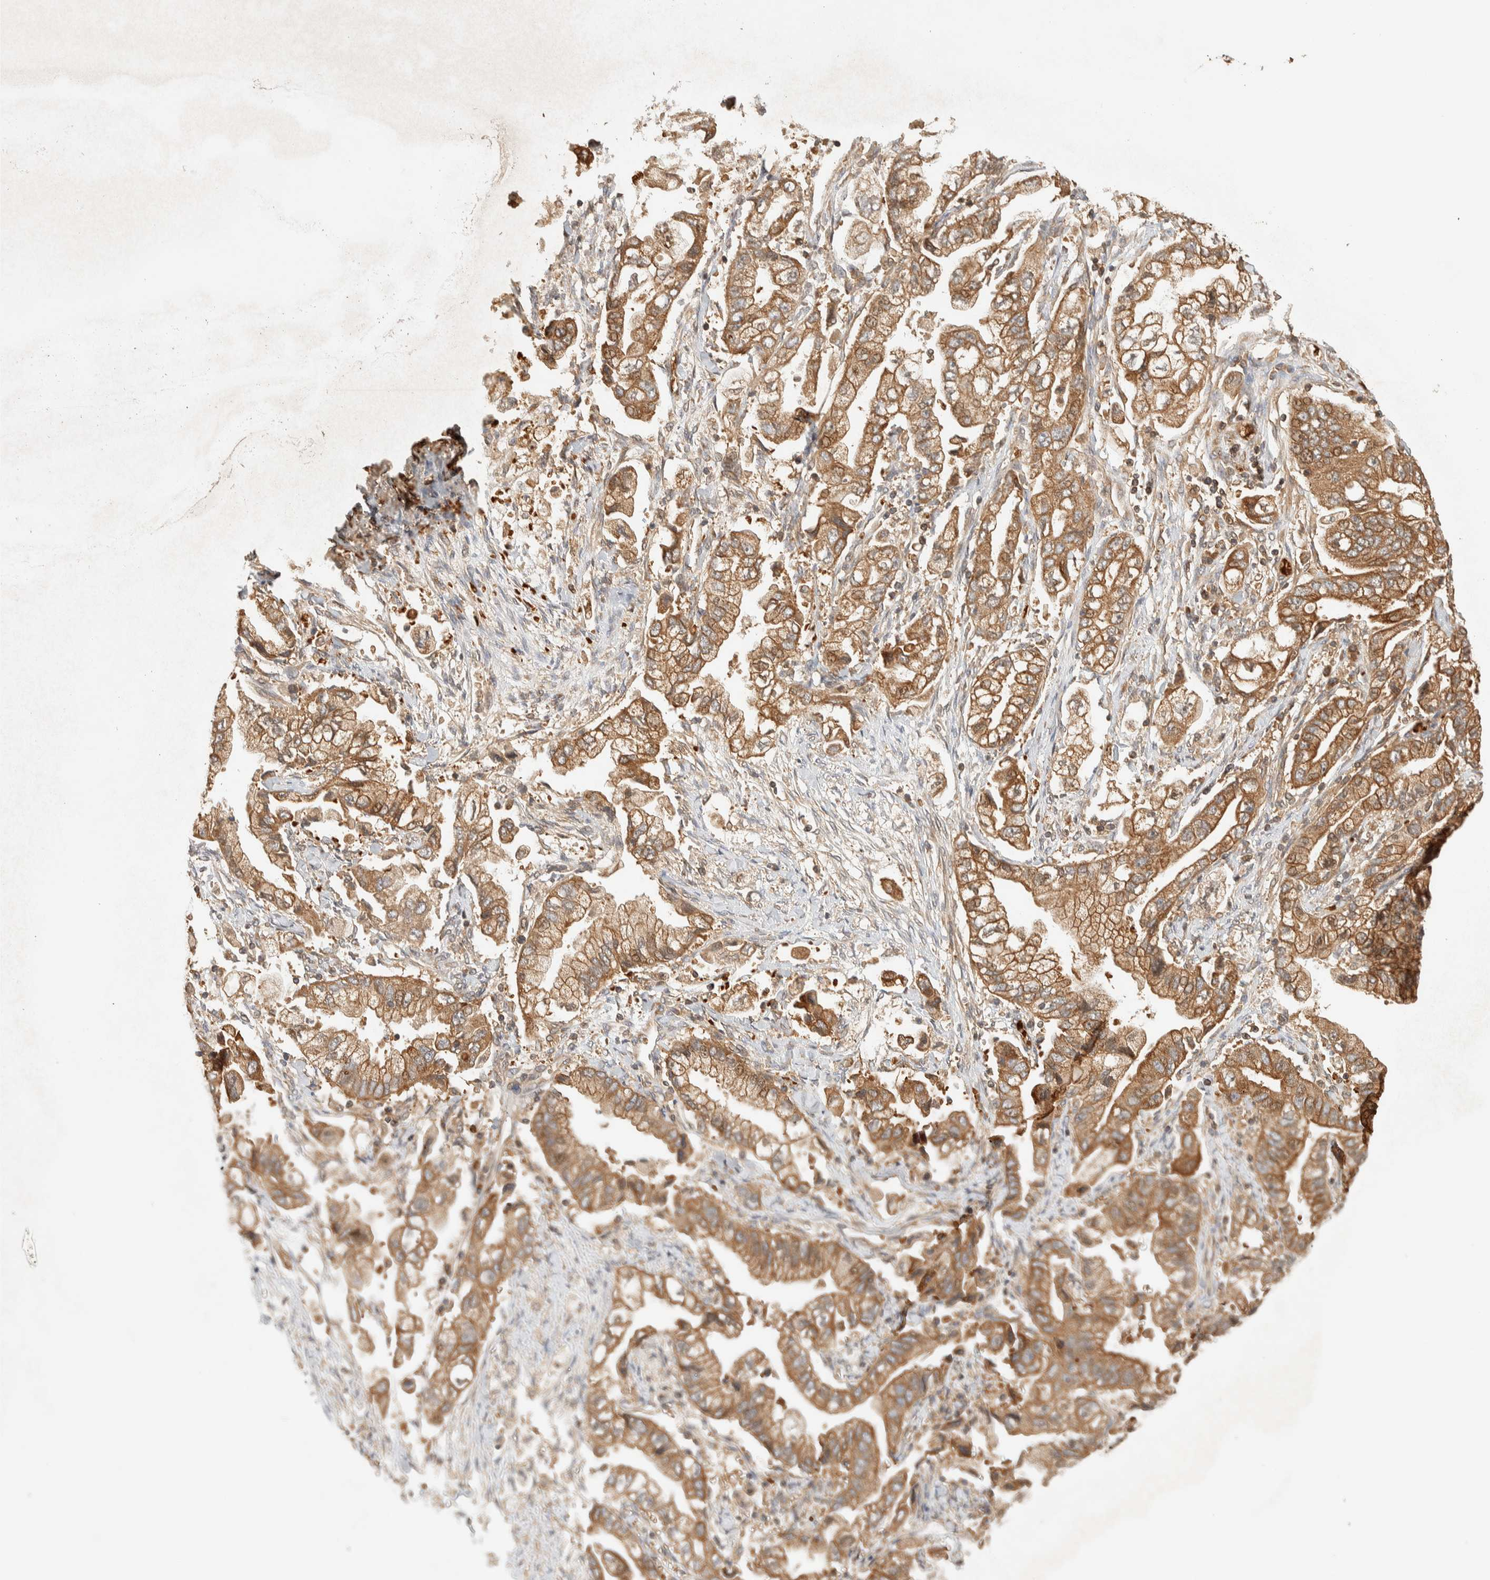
{"staining": {"intensity": "moderate", "quantity": ">75%", "location": "cytoplasmic/membranous"}, "tissue": "stomach cancer", "cell_type": "Tumor cells", "image_type": "cancer", "snomed": [{"axis": "morphology", "description": "Normal tissue, NOS"}, {"axis": "morphology", "description": "Adenocarcinoma, NOS"}, {"axis": "topography", "description": "Stomach"}], "caption": "Stomach cancer stained for a protein (brown) shows moderate cytoplasmic/membranous positive expression in about >75% of tumor cells.", "gene": "TTI2", "patient": {"sex": "male", "age": 62}}